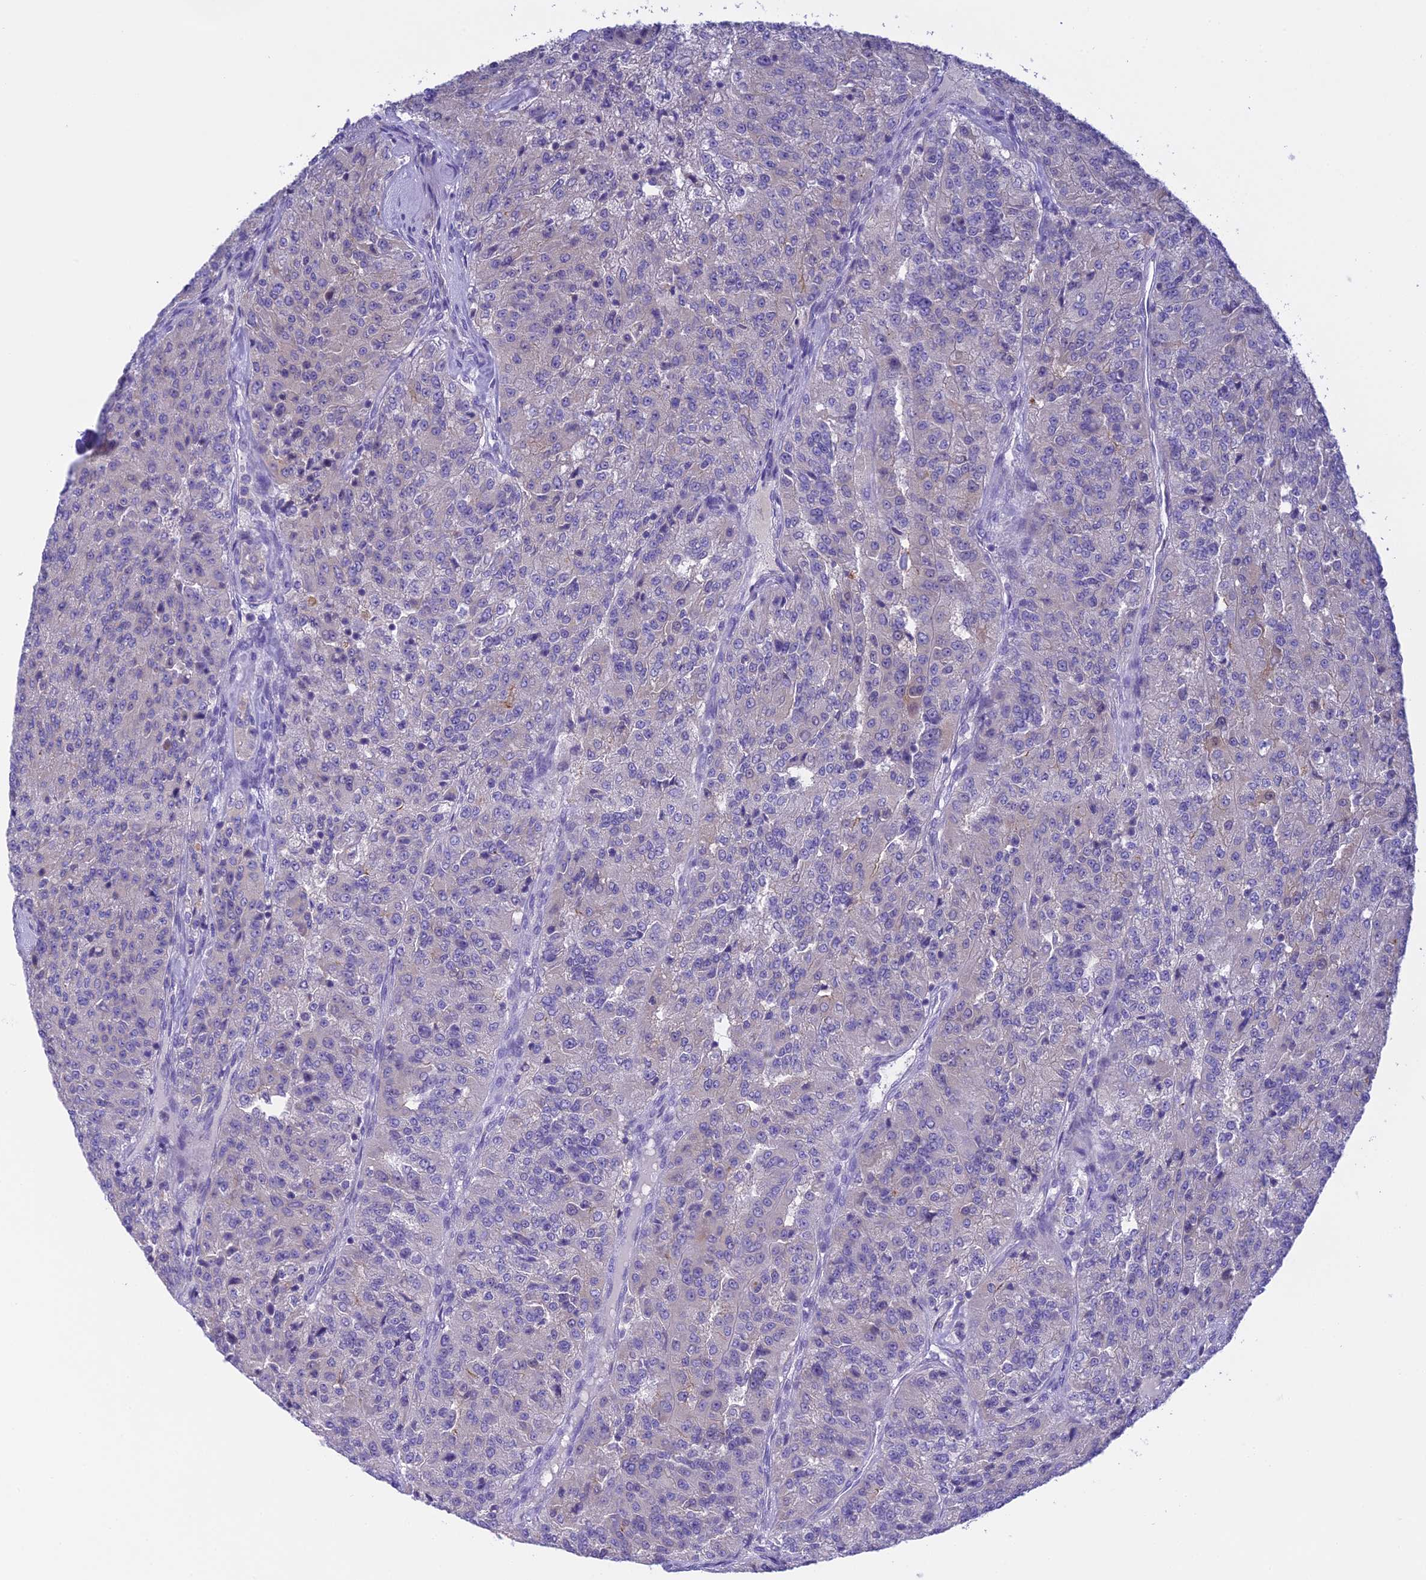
{"staining": {"intensity": "negative", "quantity": "none", "location": "none"}, "tissue": "renal cancer", "cell_type": "Tumor cells", "image_type": "cancer", "snomed": [{"axis": "morphology", "description": "Adenocarcinoma, NOS"}, {"axis": "topography", "description": "Kidney"}], "caption": "This is an IHC photomicrograph of renal cancer (adenocarcinoma). There is no positivity in tumor cells.", "gene": "KIAA0408", "patient": {"sex": "female", "age": 63}}